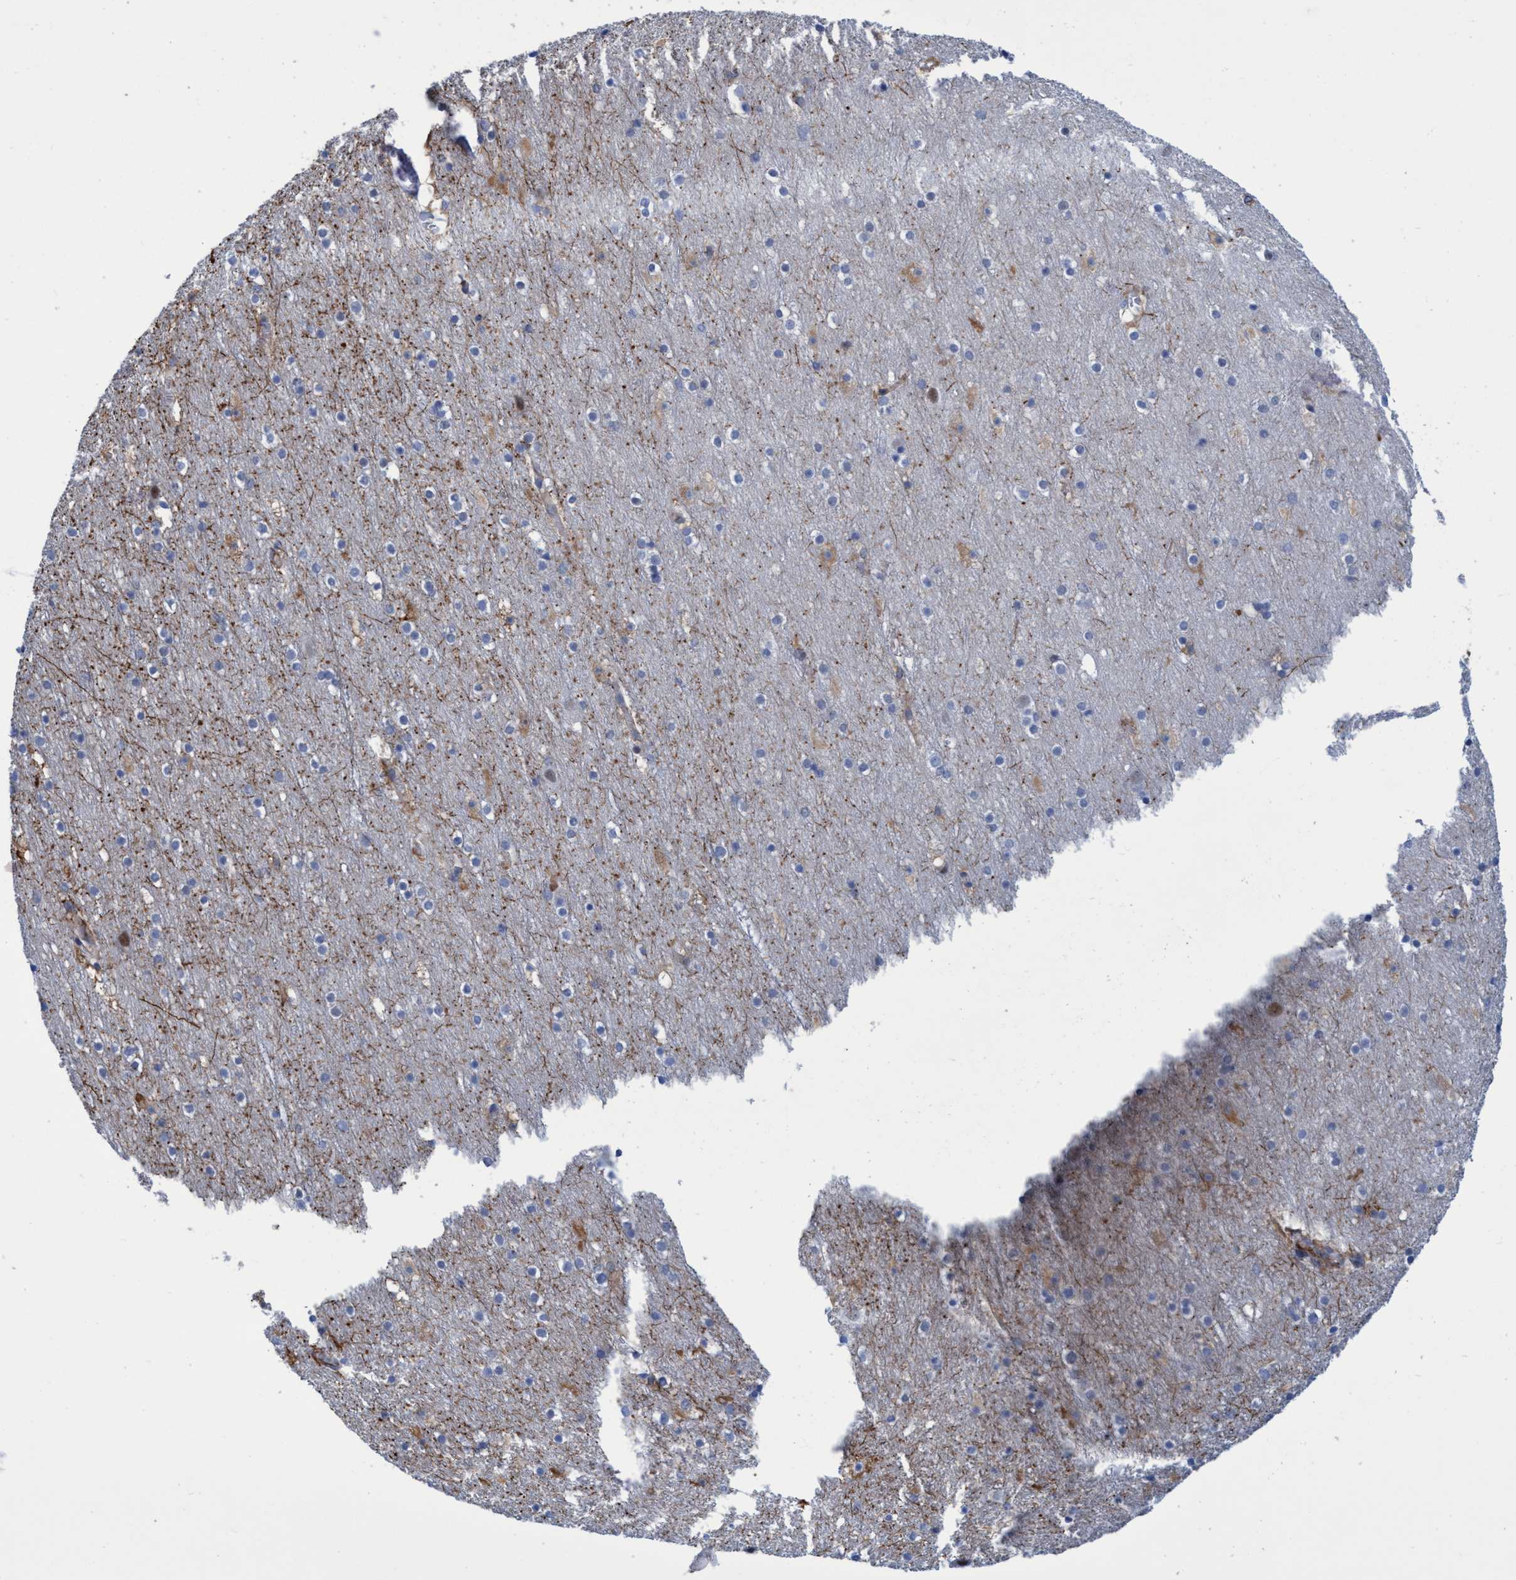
{"staining": {"intensity": "moderate", "quantity": "25%-75%", "location": "cytoplasmic/membranous"}, "tissue": "cerebral cortex", "cell_type": "Endothelial cells", "image_type": "normal", "snomed": [{"axis": "morphology", "description": "Normal tissue, NOS"}, {"axis": "topography", "description": "Cerebral cortex"}], "caption": "About 25%-75% of endothelial cells in benign cerebral cortex show moderate cytoplasmic/membranous protein positivity as visualized by brown immunohistochemical staining.", "gene": "SLC43A2", "patient": {"sex": "male", "age": 45}}